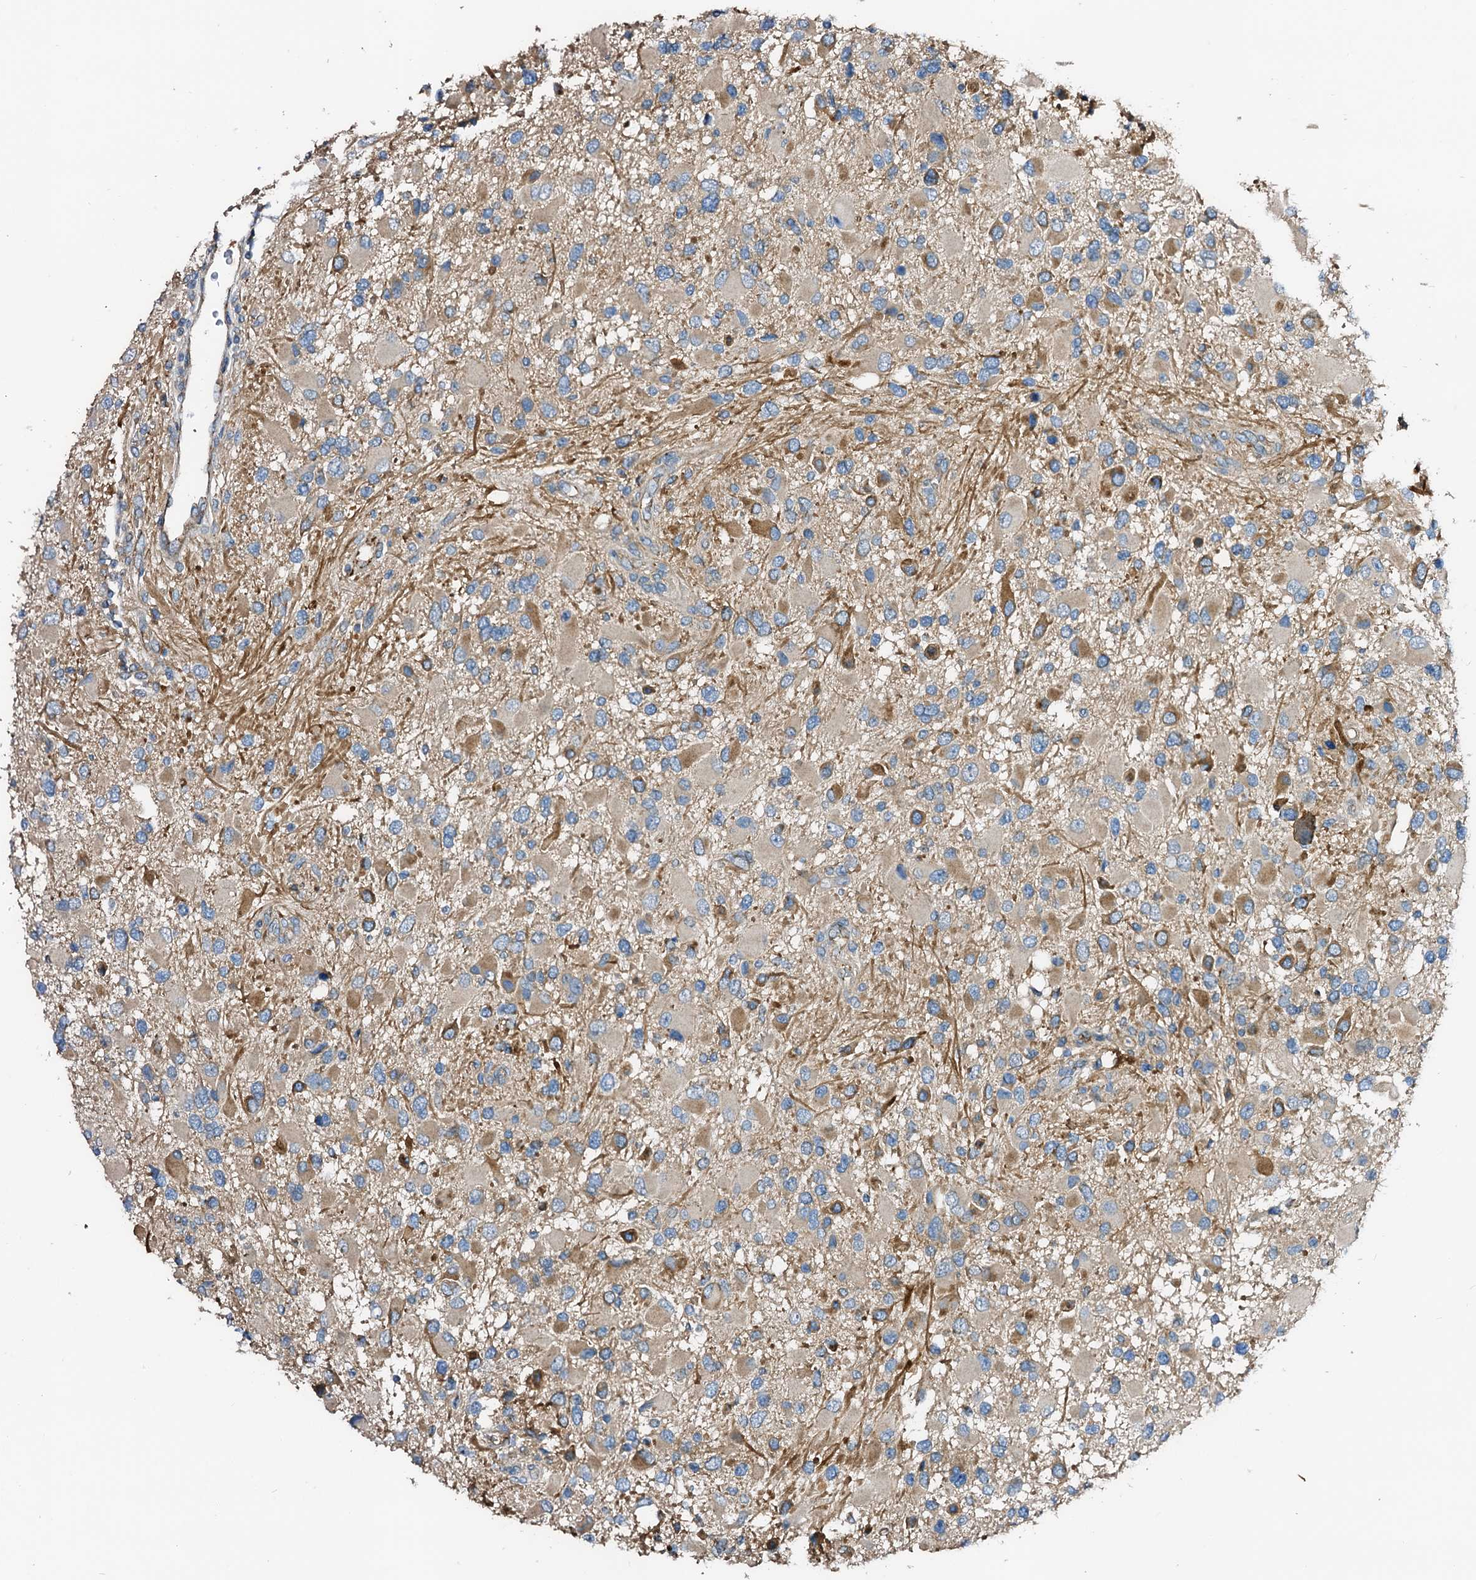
{"staining": {"intensity": "moderate", "quantity": "<25%", "location": "cytoplasmic/membranous"}, "tissue": "glioma", "cell_type": "Tumor cells", "image_type": "cancer", "snomed": [{"axis": "morphology", "description": "Glioma, malignant, High grade"}, {"axis": "topography", "description": "Brain"}], "caption": "Brown immunohistochemical staining in malignant glioma (high-grade) demonstrates moderate cytoplasmic/membranous positivity in approximately <25% of tumor cells. Nuclei are stained in blue.", "gene": "FIBIN", "patient": {"sex": "male", "age": 53}}